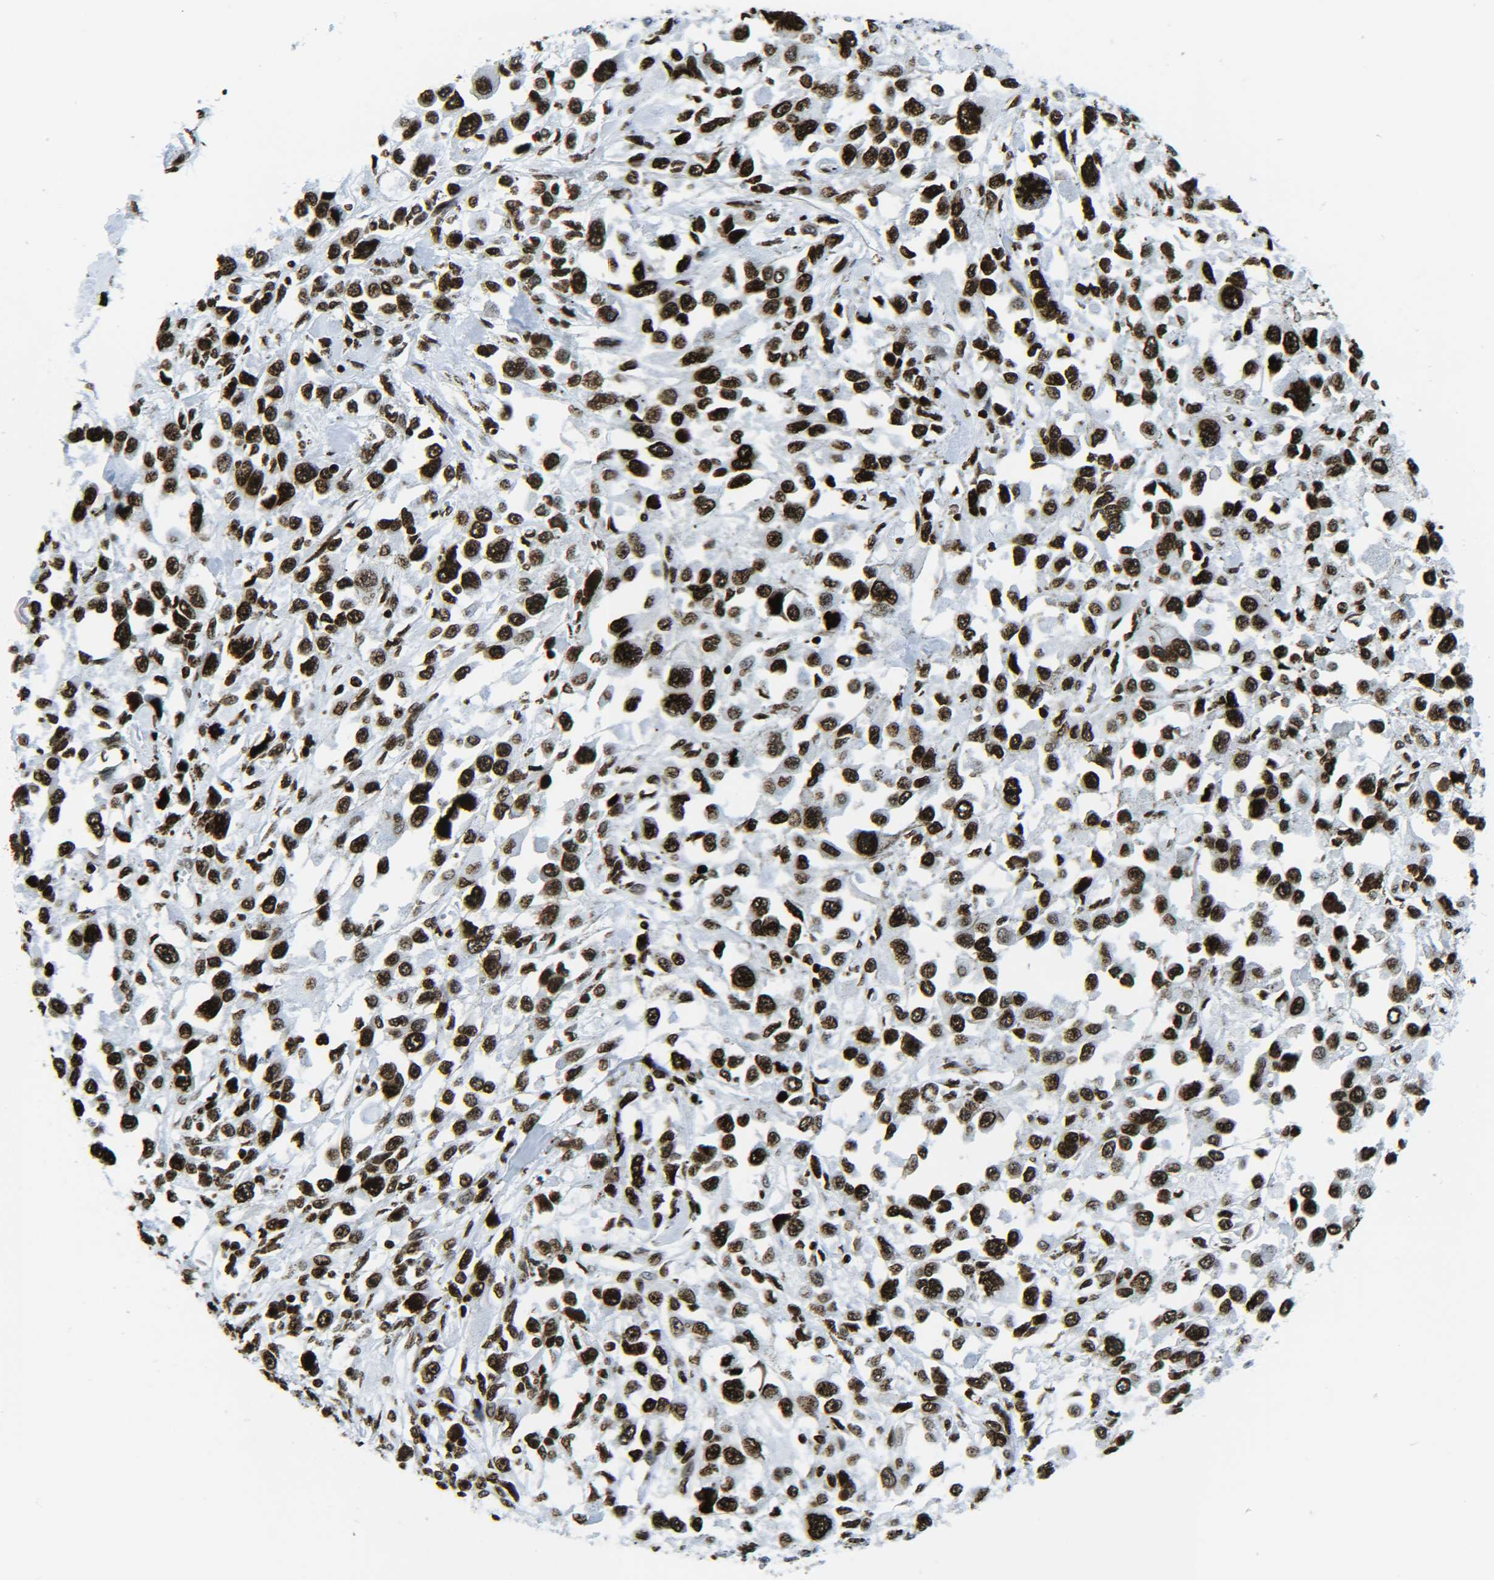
{"staining": {"intensity": "strong", "quantity": ">75%", "location": "nuclear"}, "tissue": "melanoma", "cell_type": "Tumor cells", "image_type": "cancer", "snomed": [{"axis": "morphology", "description": "Malignant melanoma, Metastatic site"}, {"axis": "topography", "description": "Lymph node"}], "caption": "The immunohistochemical stain highlights strong nuclear expression in tumor cells of melanoma tissue.", "gene": "H2AX", "patient": {"sex": "male", "age": 59}}